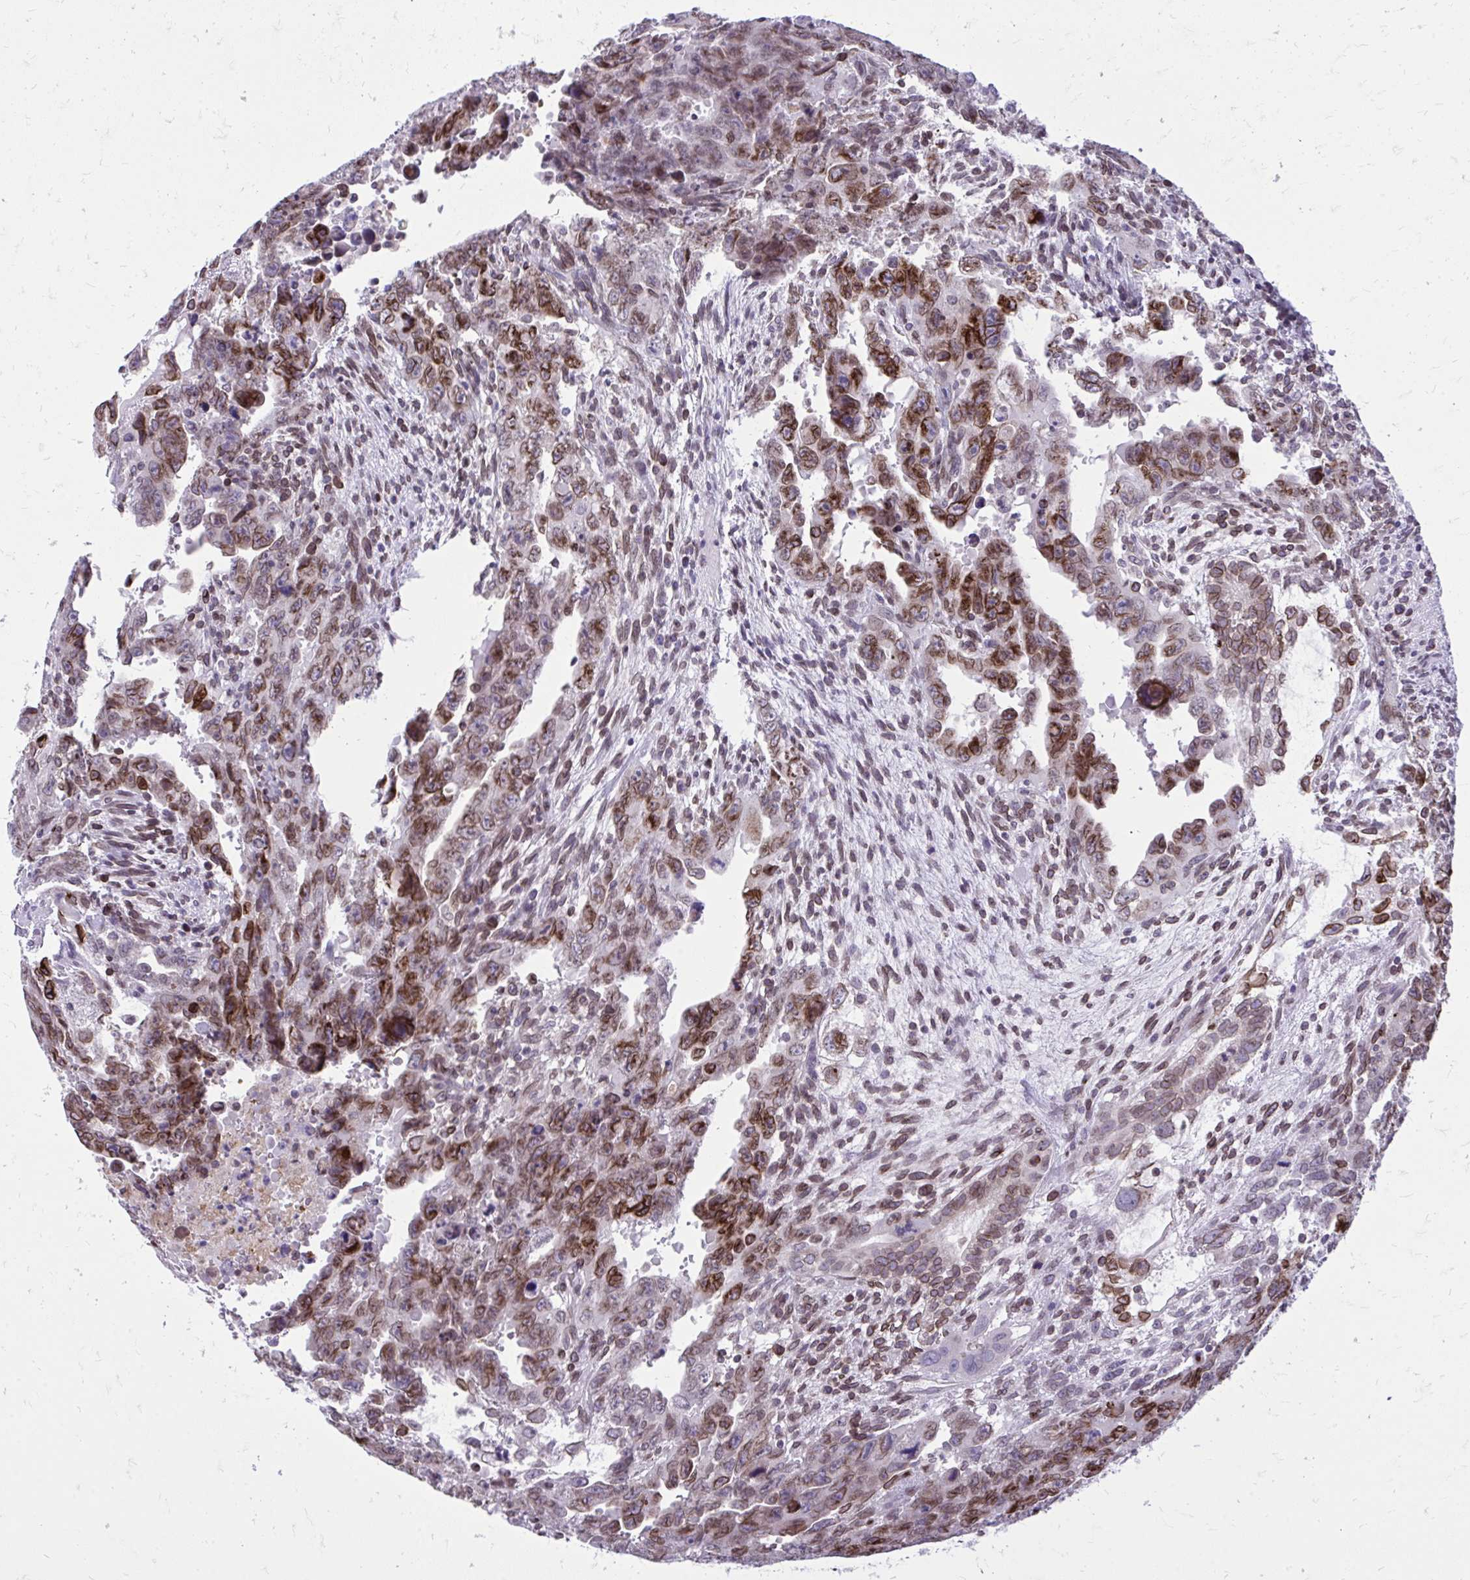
{"staining": {"intensity": "moderate", "quantity": ">75%", "location": "cytoplasmic/membranous,nuclear"}, "tissue": "testis cancer", "cell_type": "Tumor cells", "image_type": "cancer", "snomed": [{"axis": "morphology", "description": "Carcinoma, Embryonal, NOS"}, {"axis": "topography", "description": "Testis"}], "caption": "Testis cancer (embryonal carcinoma) tissue shows moderate cytoplasmic/membranous and nuclear staining in approximately >75% of tumor cells", "gene": "RPS6KA2", "patient": {"sex": "male", "age": 24}}